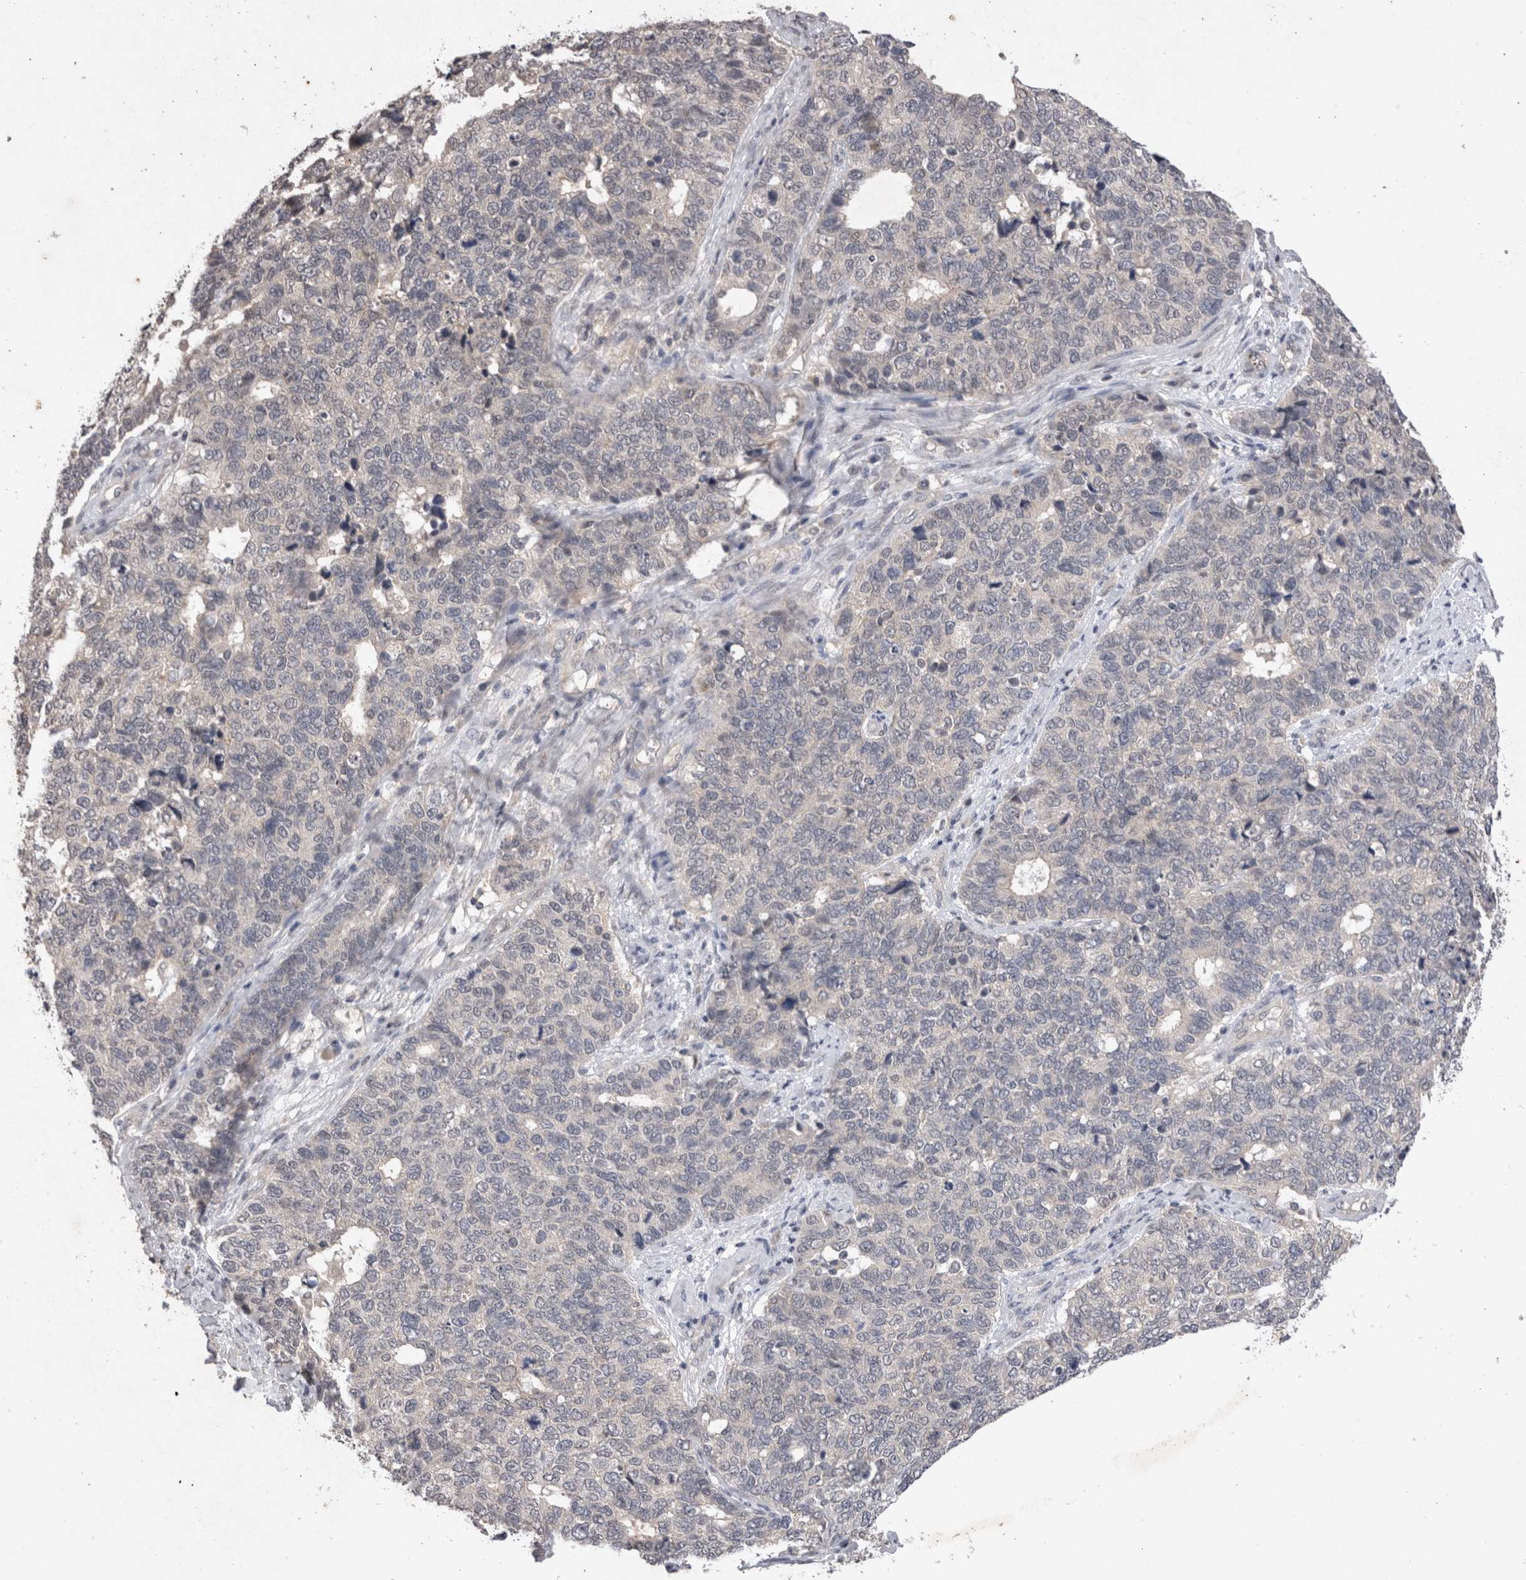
{"staining": {"intensity": "moderate", "quantity": "<25%", "location": "cytoplasmic/membranous"}, "tissue": "cervical cancer", "cell_type": "Tumor cells", "image_type": "cancer", "snomed": [{"axis": "morphology", "description": "Squamous cell carcinoma, NOS"}, {"axis": "topography", "description": "Cervix"}], "caption": "A brown stain shows moderate cytoplasmic/membranous expression of a protein in cervical squamous cell carcinoma tumor cells.", "gene": "RASSF3", "patient": {"sex": "female", "age": 63}}